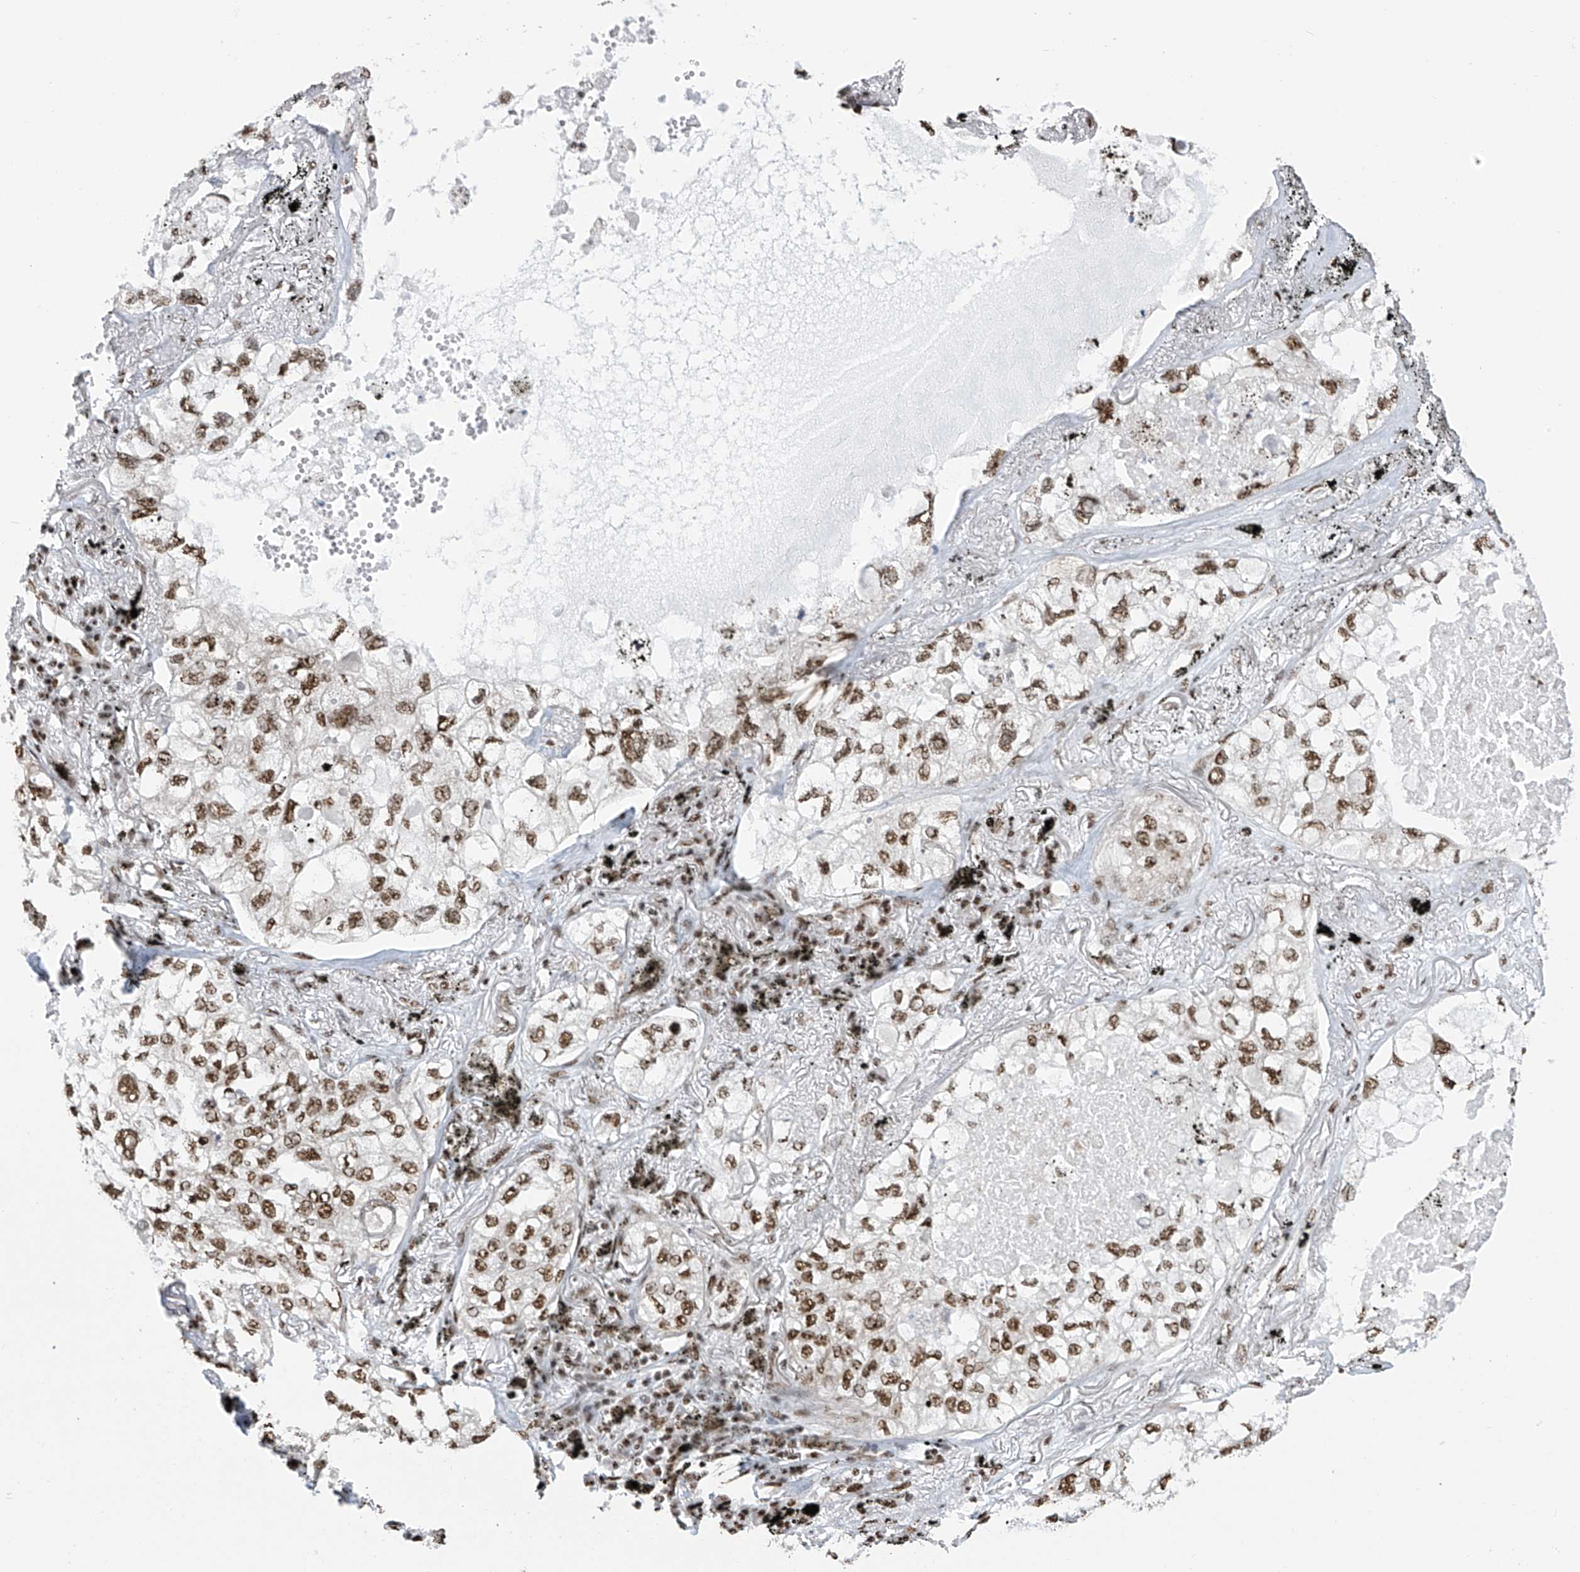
{"staining": {"intensity": "moderate", "quantity": ">75%", "location": "nuclear"}, "tissue": "lung cancer", "cell_type": "Tumor cells", "image_type": "cancer", "snomed": [{"axis": "morphology", "description": "Adenocarcinoma, NOS"}, {"axis": "topography", "description": "Lung"}], "caption": "Lung cancer (adenocarcinoma) stained for a protein demonstrates moderate nuclear positivity in tumor cells.", "gene": "APLF", "patient": {"sex": "male", "age": 65}}